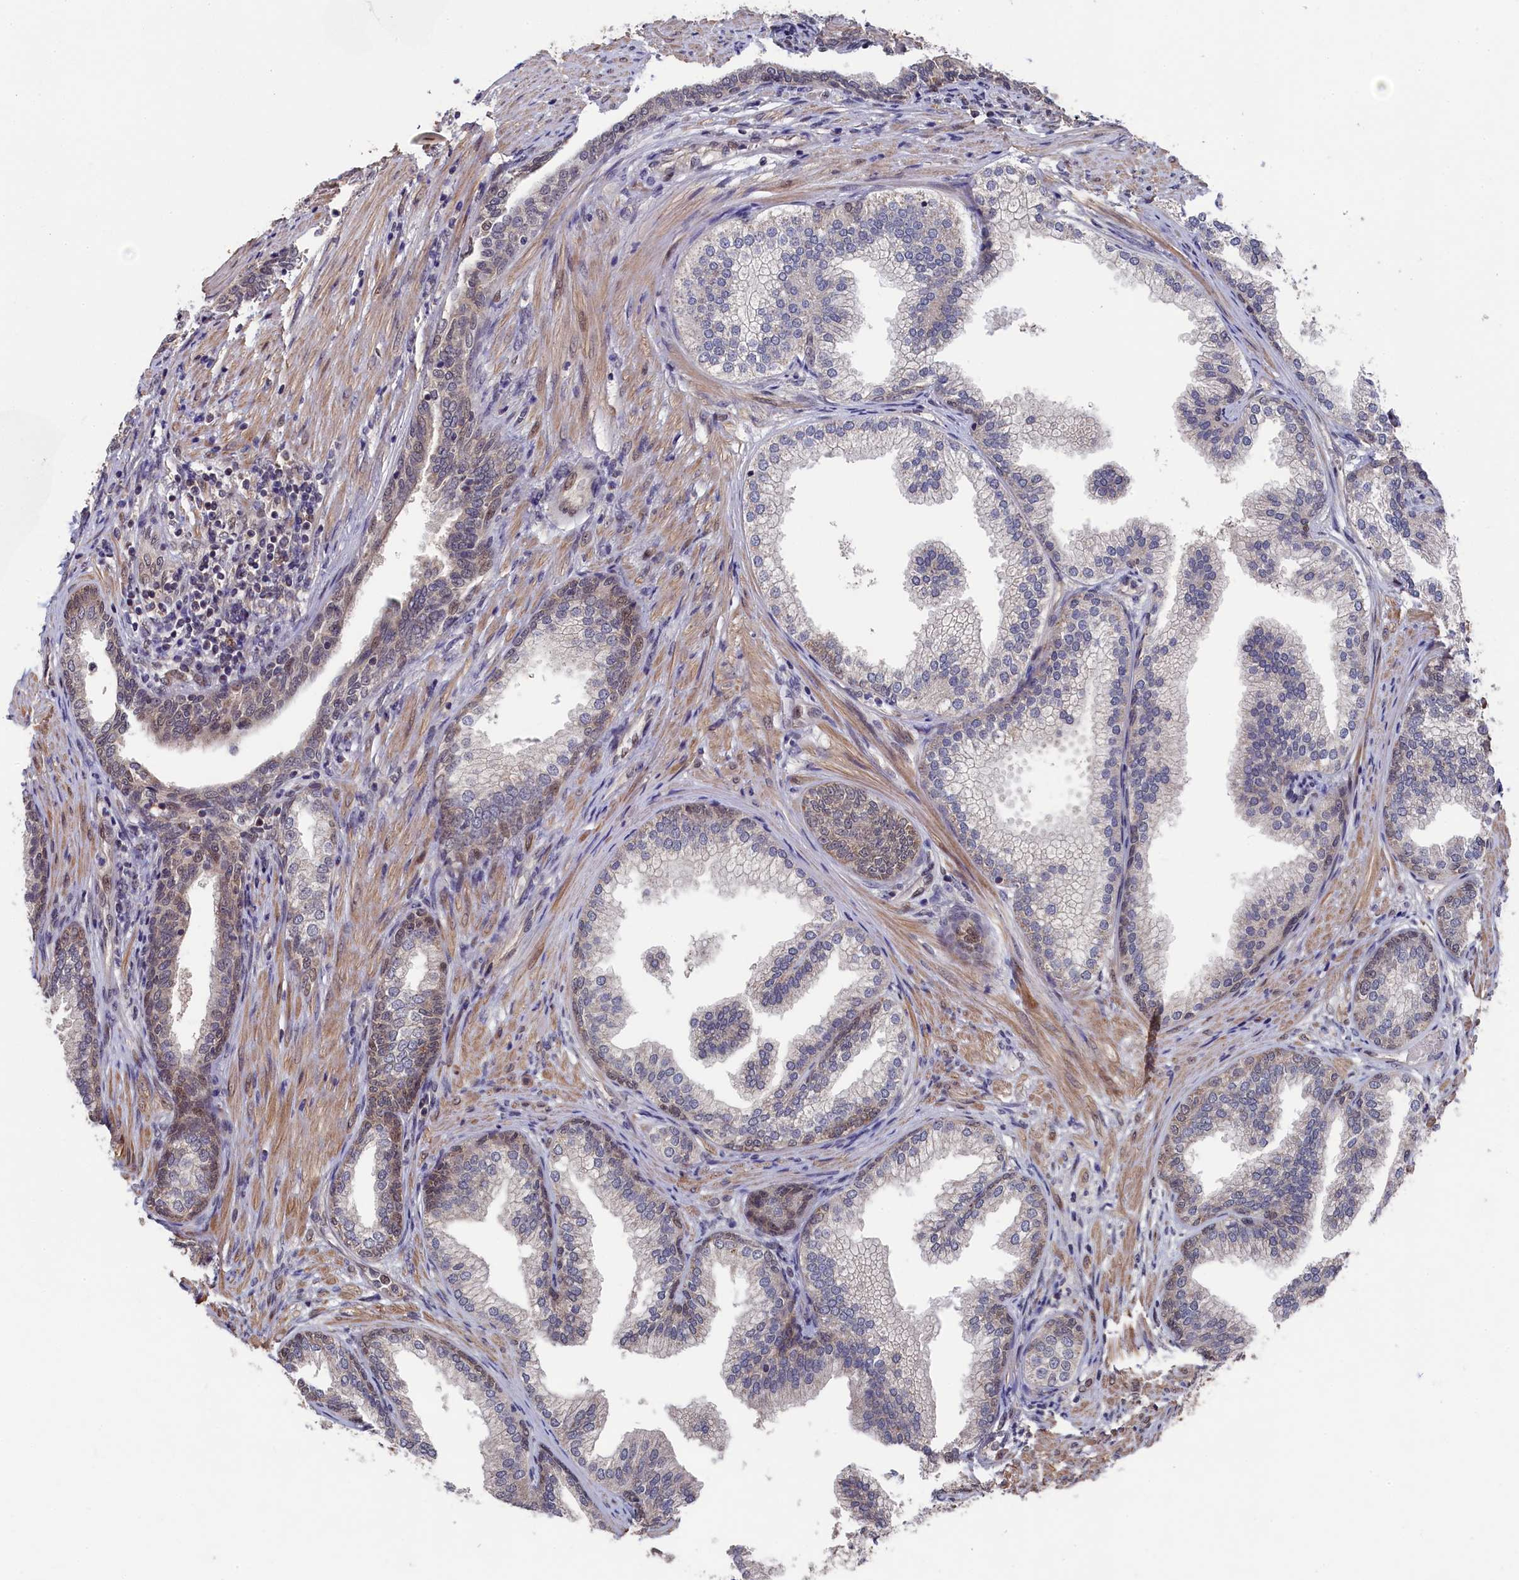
{"staining": {"intensity": "weak", "quantity": "25%-75%", "location": "cytoplasmic/membranous,nuclear"}, "tissue": "prostate", "cell_type": "Glandular cells", "image_type": "normal", "snomed": [{"axis": "morphology", "description": "Normal tissue, NOS"}, {"axis": "topography", "description": "Prostate"}], "caption": "Prostate was stained to show a protein in brown. There is low levels of weak cytoplasmic/membranous,nuclear positivity in about 25%-75% of glandular cells. Using DAB (brown) and hematoxylin (blue) stains, captured at high magnification using brightfield microscopy.", "gene": "CLPX", "patient": {"sex": "male", "age": 76}}